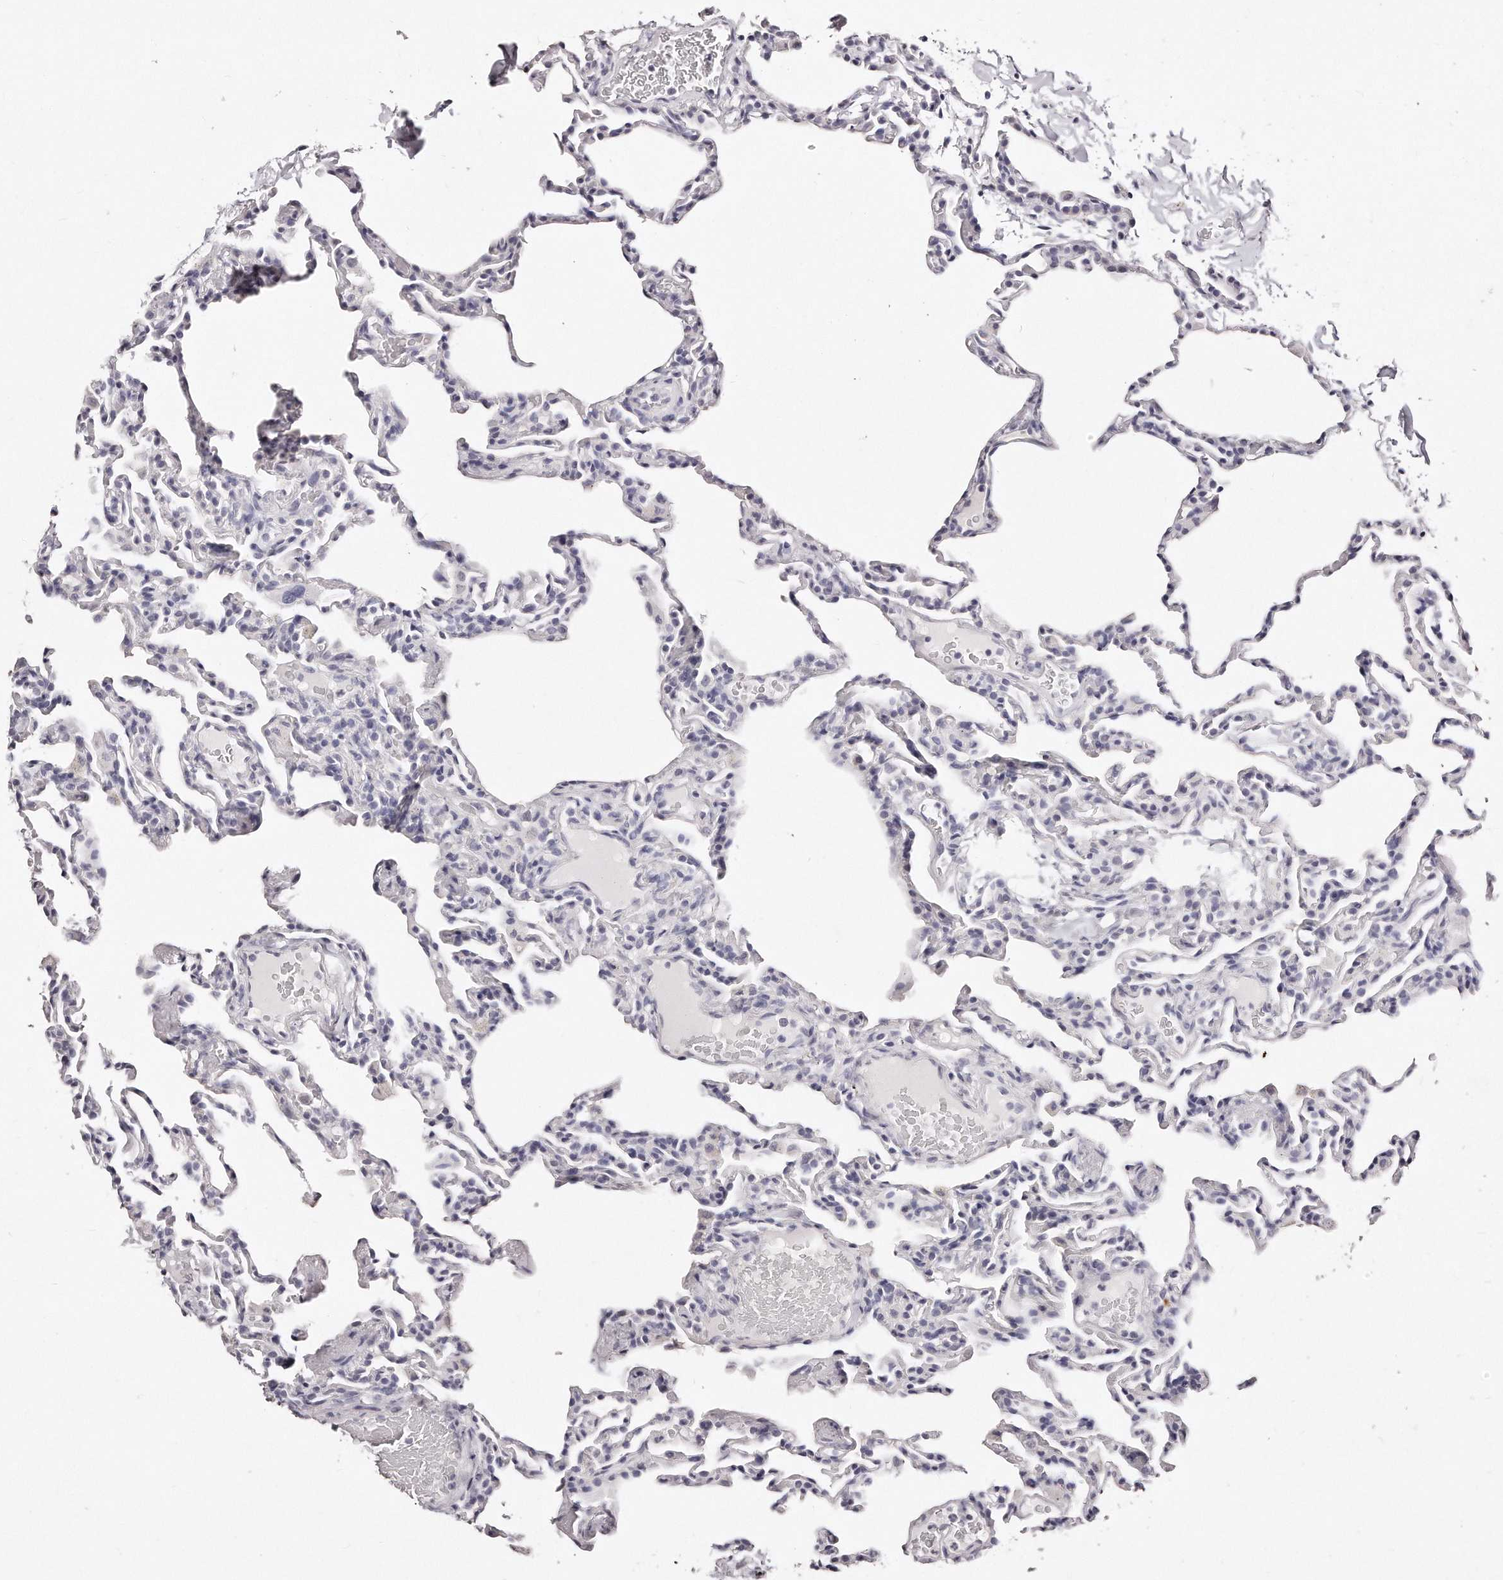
{"staining": {"intensity": "negative", "quantity": "none", "location": "none"}, "tissue": "lung", "cell_type": "Alveolar cells", "image_type": "normal", "snomed": [{"axis": "morphology", "description": "Normal tissue, NOS"}, {"axis": "topography", "description": "Lung"}], "caption": "An image of lung stained for a protein demonstrates no brown staining in alveolar cells.", "gene": "GDA", "patient": {"sex": "male", "age": 20}}